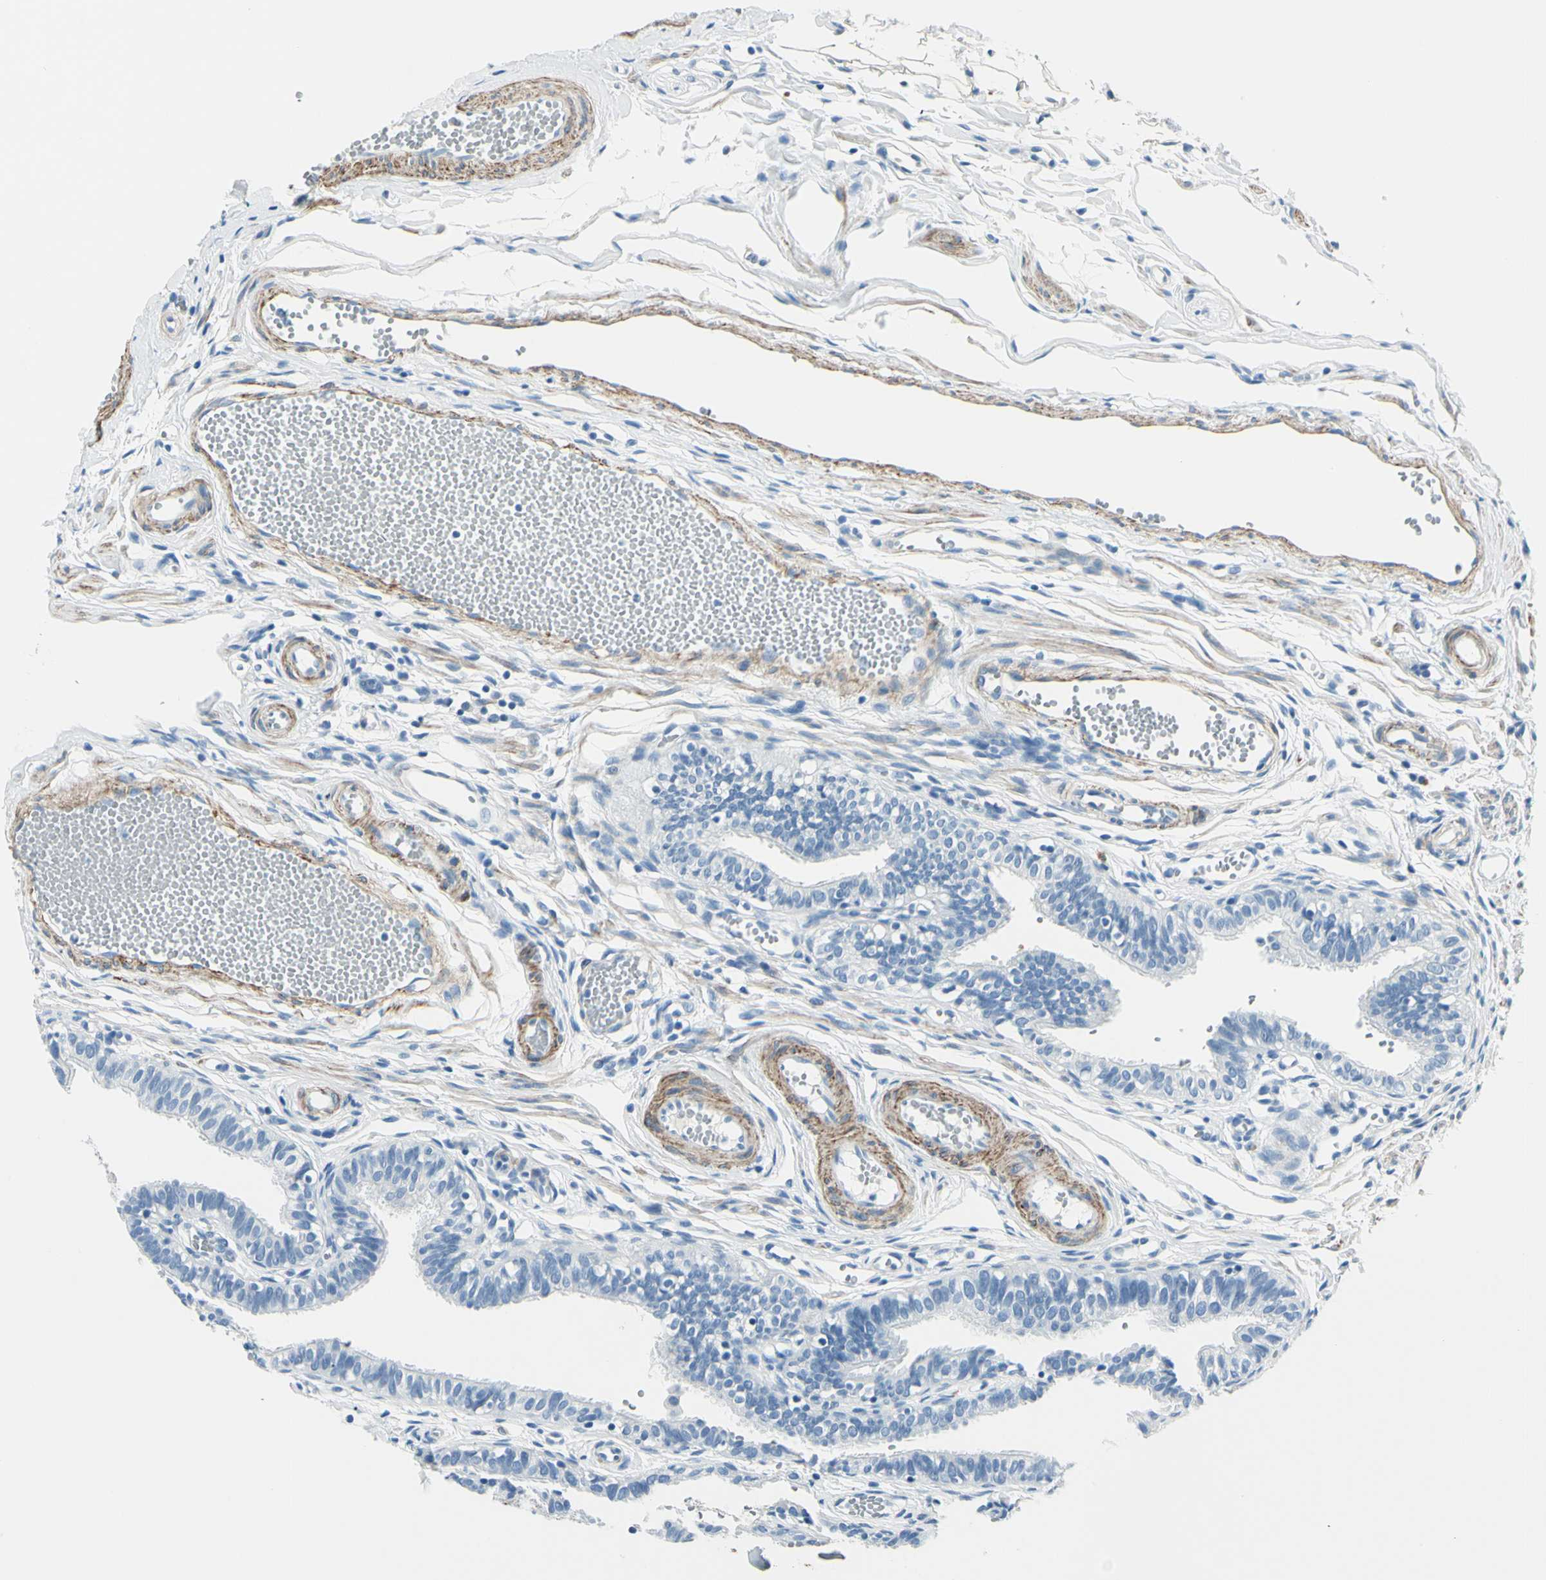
{"staining": {"intensity": "negative", "quantity": "none", "location": "none"}, "tissue": "fallopian tube", "cell_type": "Glandular cells", "image_type": "normal", "snomed": [{"axis": "morphology", "description": "Normal tissue, NOS"}, {"axis": "topography", "description": "Fallopian tube"}, {"axis": "topography", "description": "Placenta"}], "caption": "Photomicrograph shows no protein positivity in glandular cells of unremarkable fallopian tube.", "gene": "CDH15", "patient": {"sex": "female", "age": 34}}